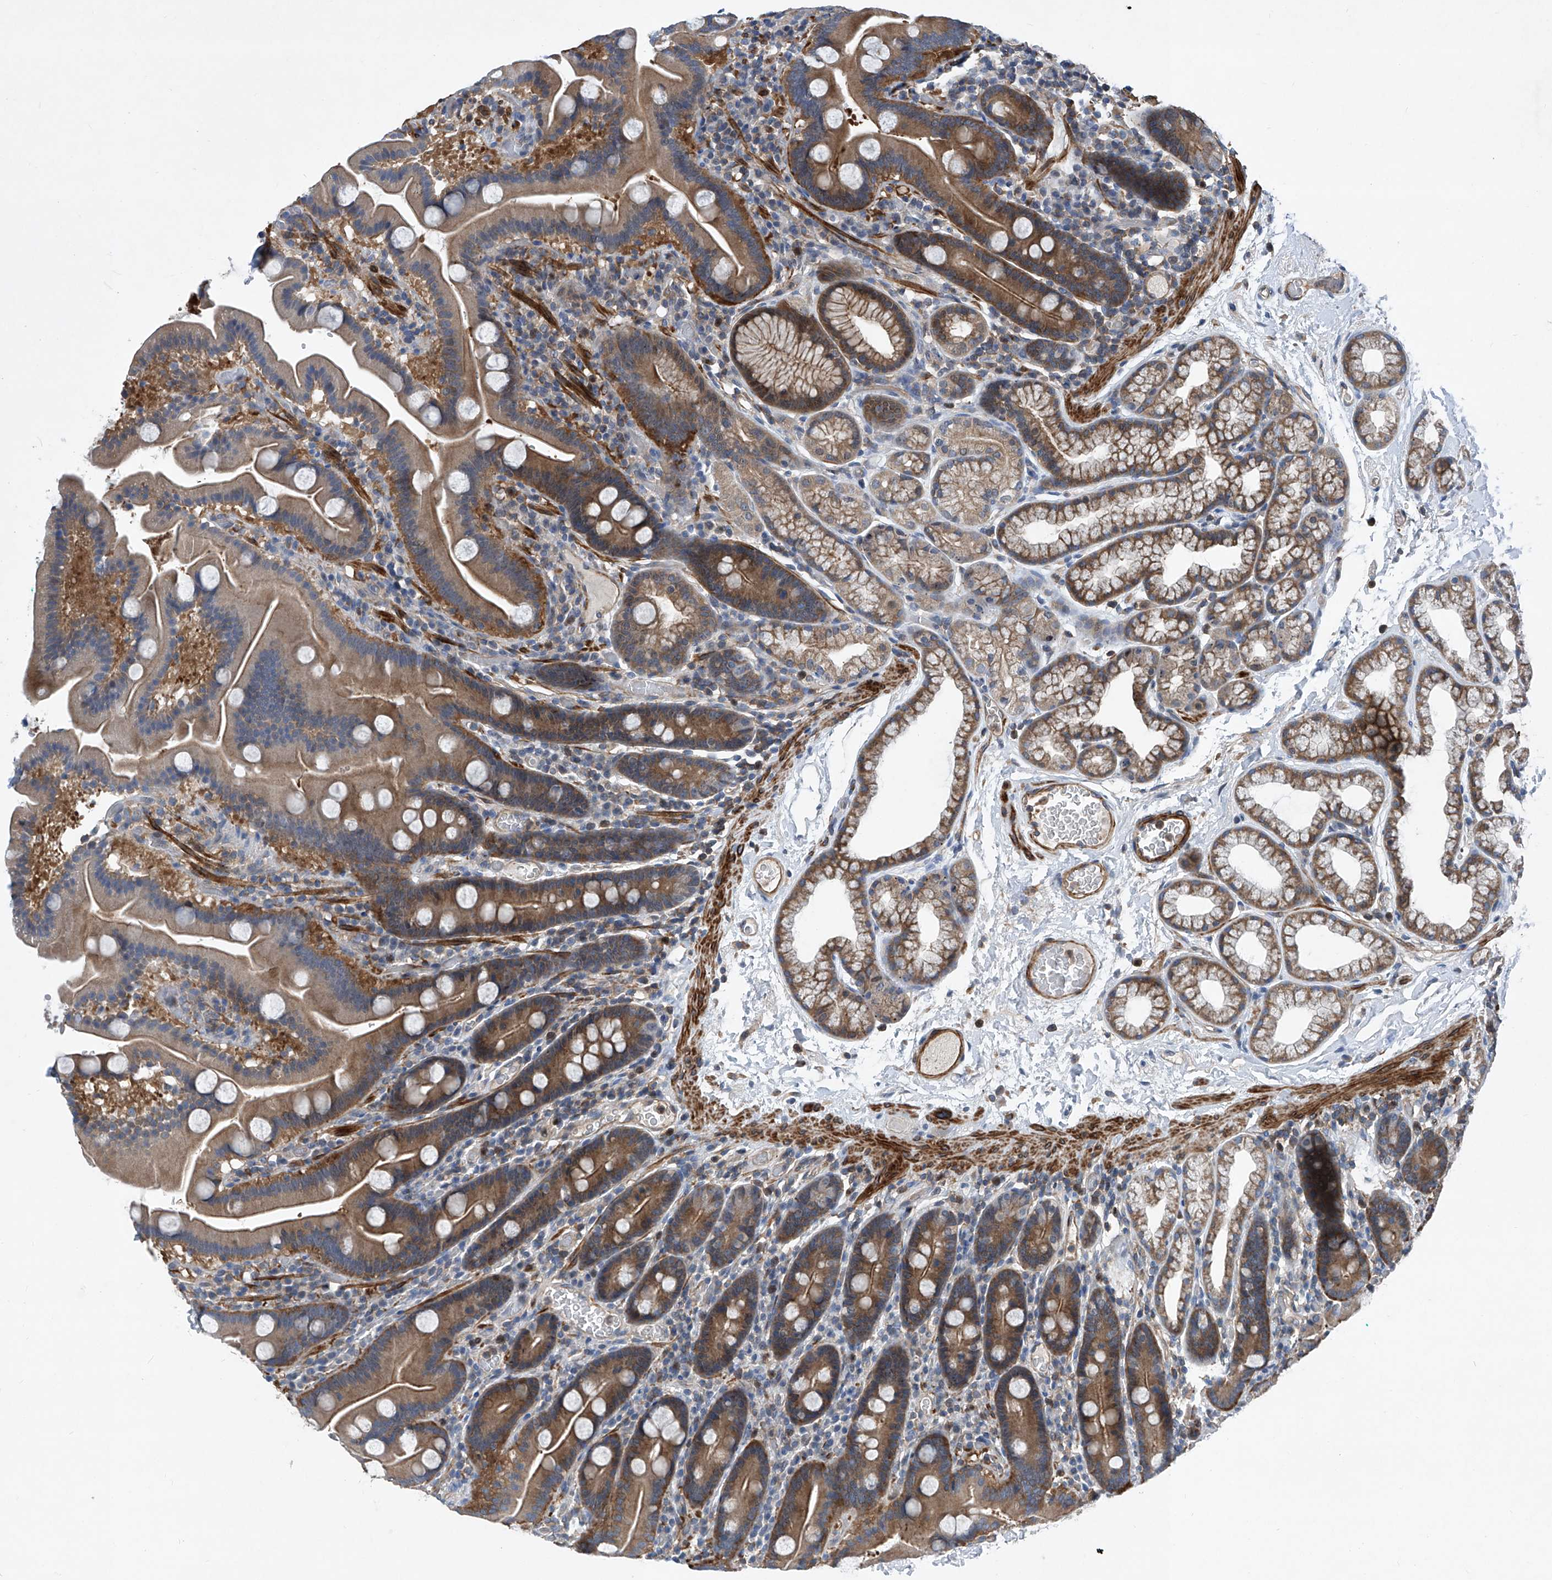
{"staining": {"intensity": "moderate", "quantity": ">75%", "location": "cytoplasmic/membranous"}, "tissue": "duodenum", "cell_type": "Glandular cells", "image_type": "normal", "snomed": [{"axis": "morphology", "description": "Normal tissue, NOS"}, {"axis": "topography", "description": "Duodenum"}], "caption": "The micrograph demonstrates staining of unremarkable duodenum, revealing moderate cytoplasmic/membranous protein expression (brown color) within glandular cells.", "gene": "NT5C3A", "patient": {"sex": "male", "age": 55}}